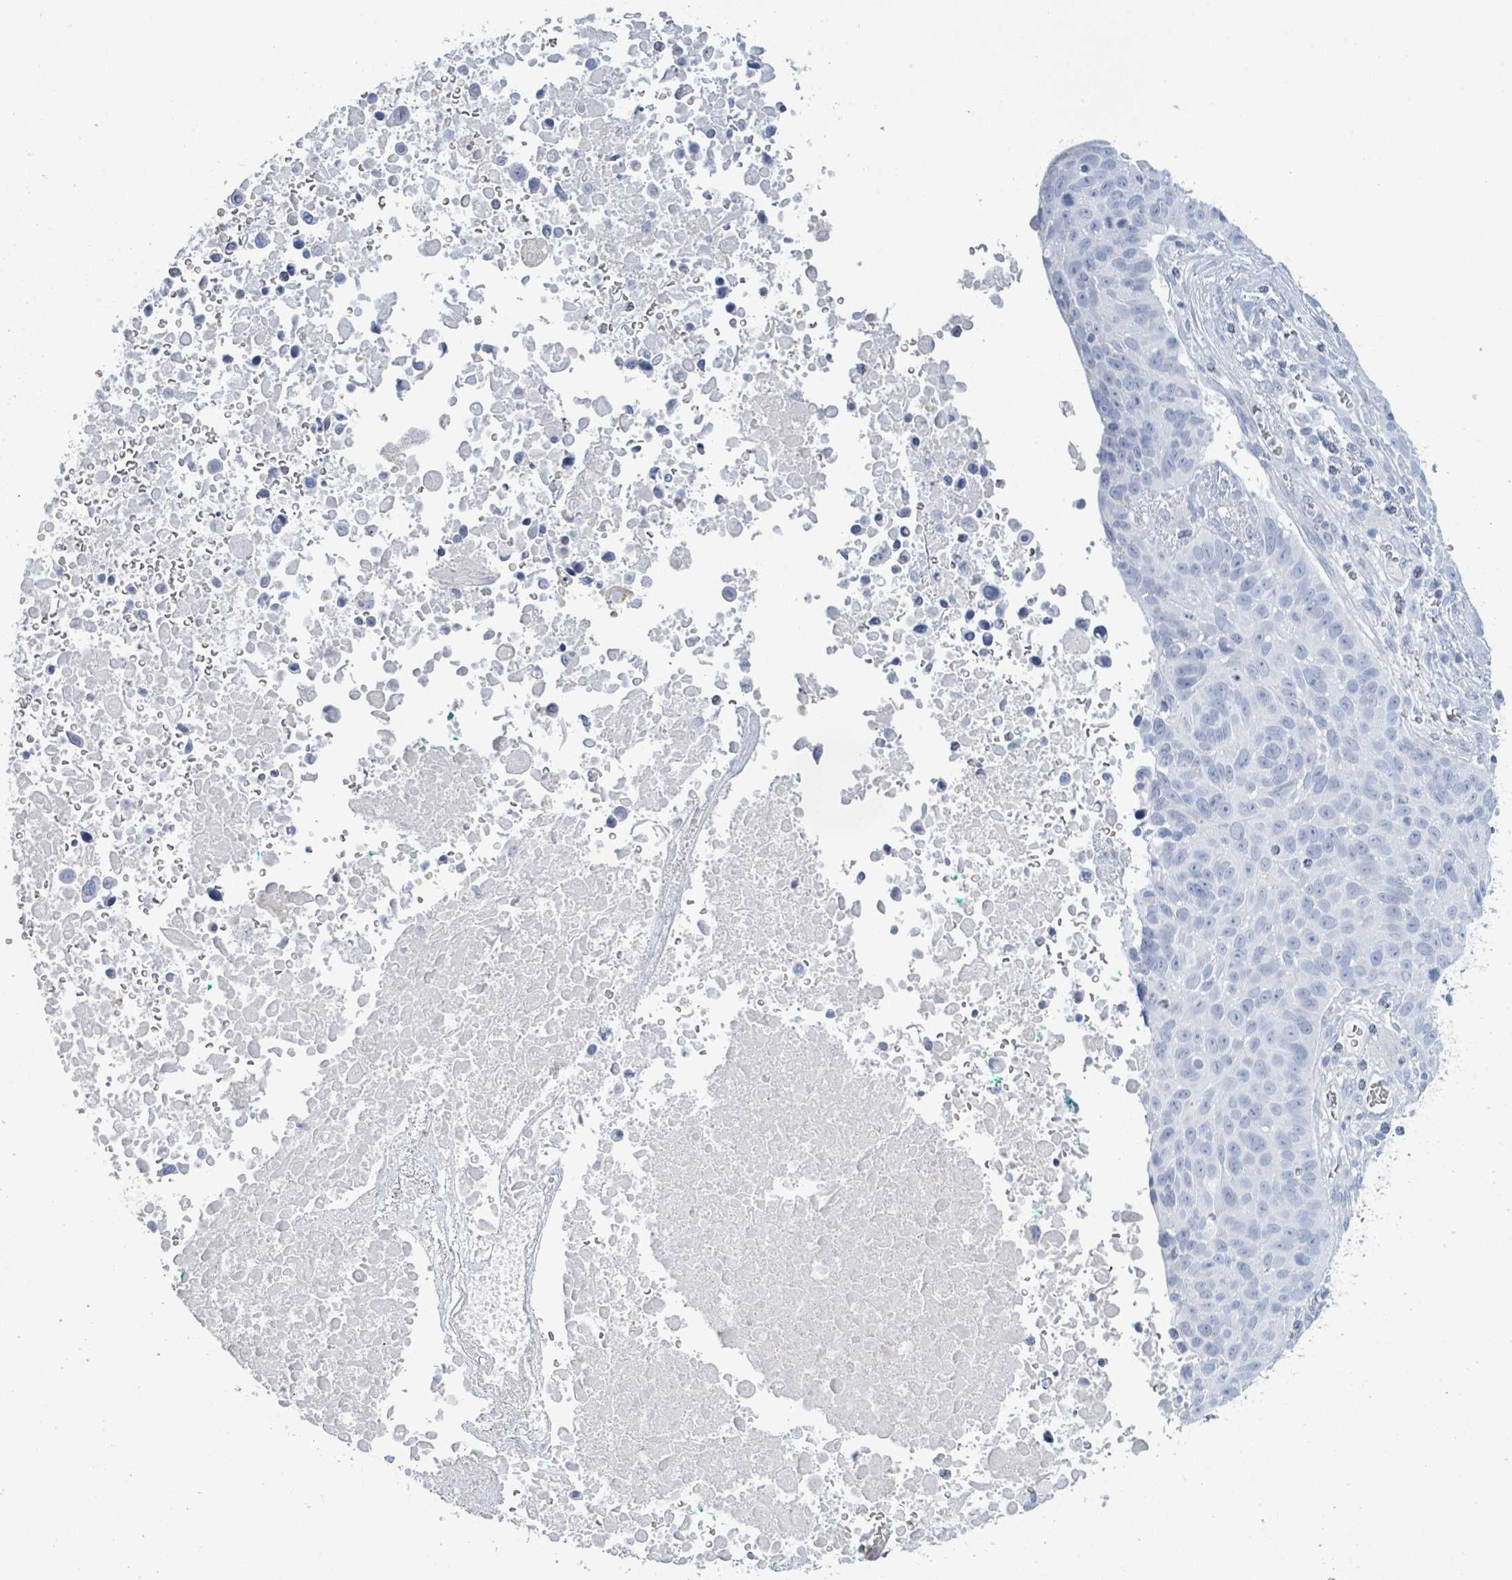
{"staining": {"intensity": "negative", "quantity": "none", "location": "none"}, "tissue": "lung cancer", "cell_type": "Tumor cells", "image_type": "cancer", "snomed": [{"axis": "morphology", "description": "Squamous cell carcinoma, NOS"}, {"axis": "topography", "description": "Lung"}], "caption": "This histopathology image is of squamous cell carcinoma (lung) stained with immunohistochemistry (IHC) to label a protein in brown with the nuclei are counter-stained blue. There is no expression in tumor cells.", "gene": "PGA3", "patient": {"sex": "male", "age": 66}}